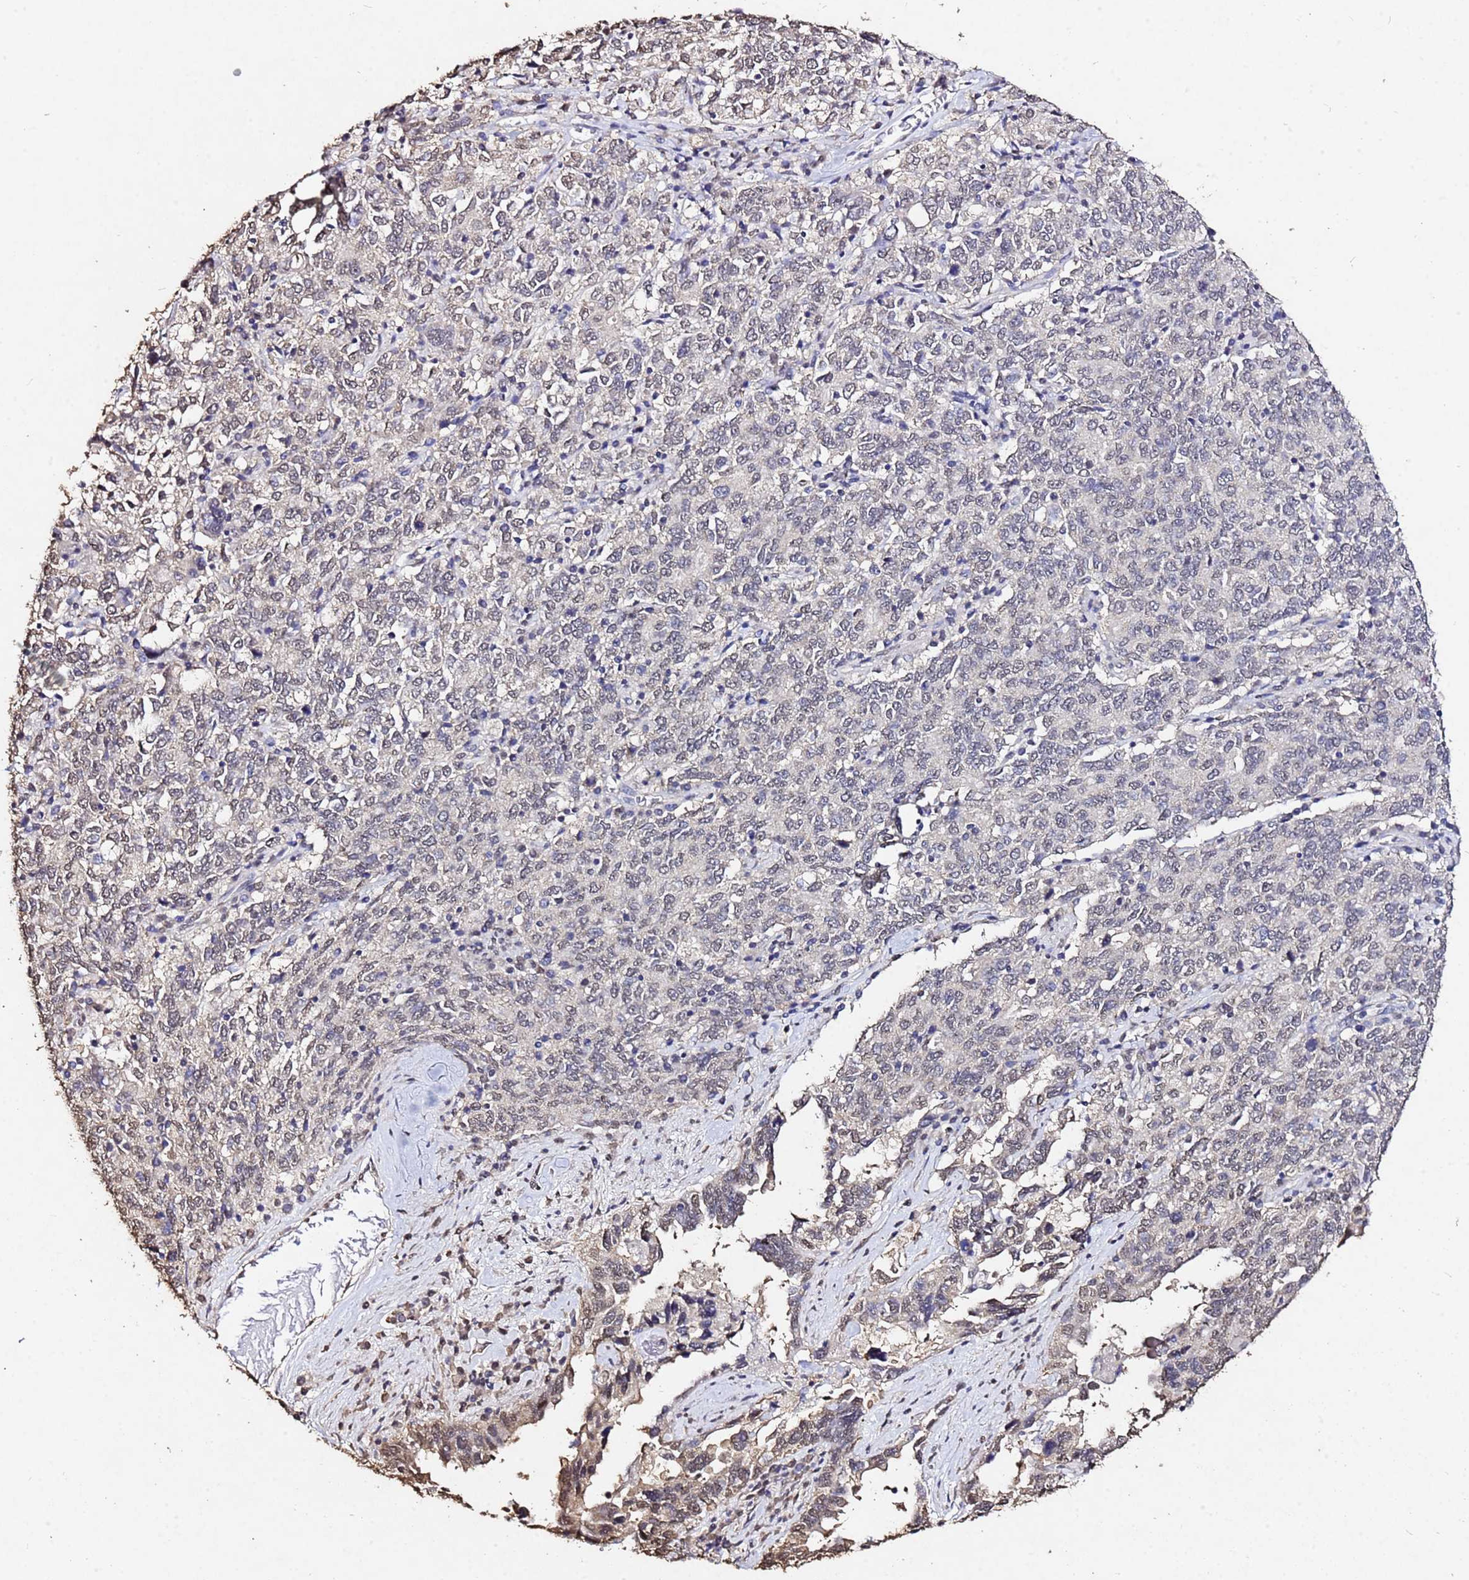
{"staining": {"intensity": "negative", "quantity": "none", "location": "none"}, "tissue": "ovarian cancer", "cell_type": "Tumor cells", "image_type": "cancer", "snomed": [{"axis": "morphology", "description": "Carcinoma, endometroid"}, {"axis": "topography", "description": "Ovary"}], "caption": "There is no significant positivity in tumor cells of ovarian cancer (endometroid carcinoma).", "gene": "MYOCD", "patient": {"sex": "female", "age": 62}}